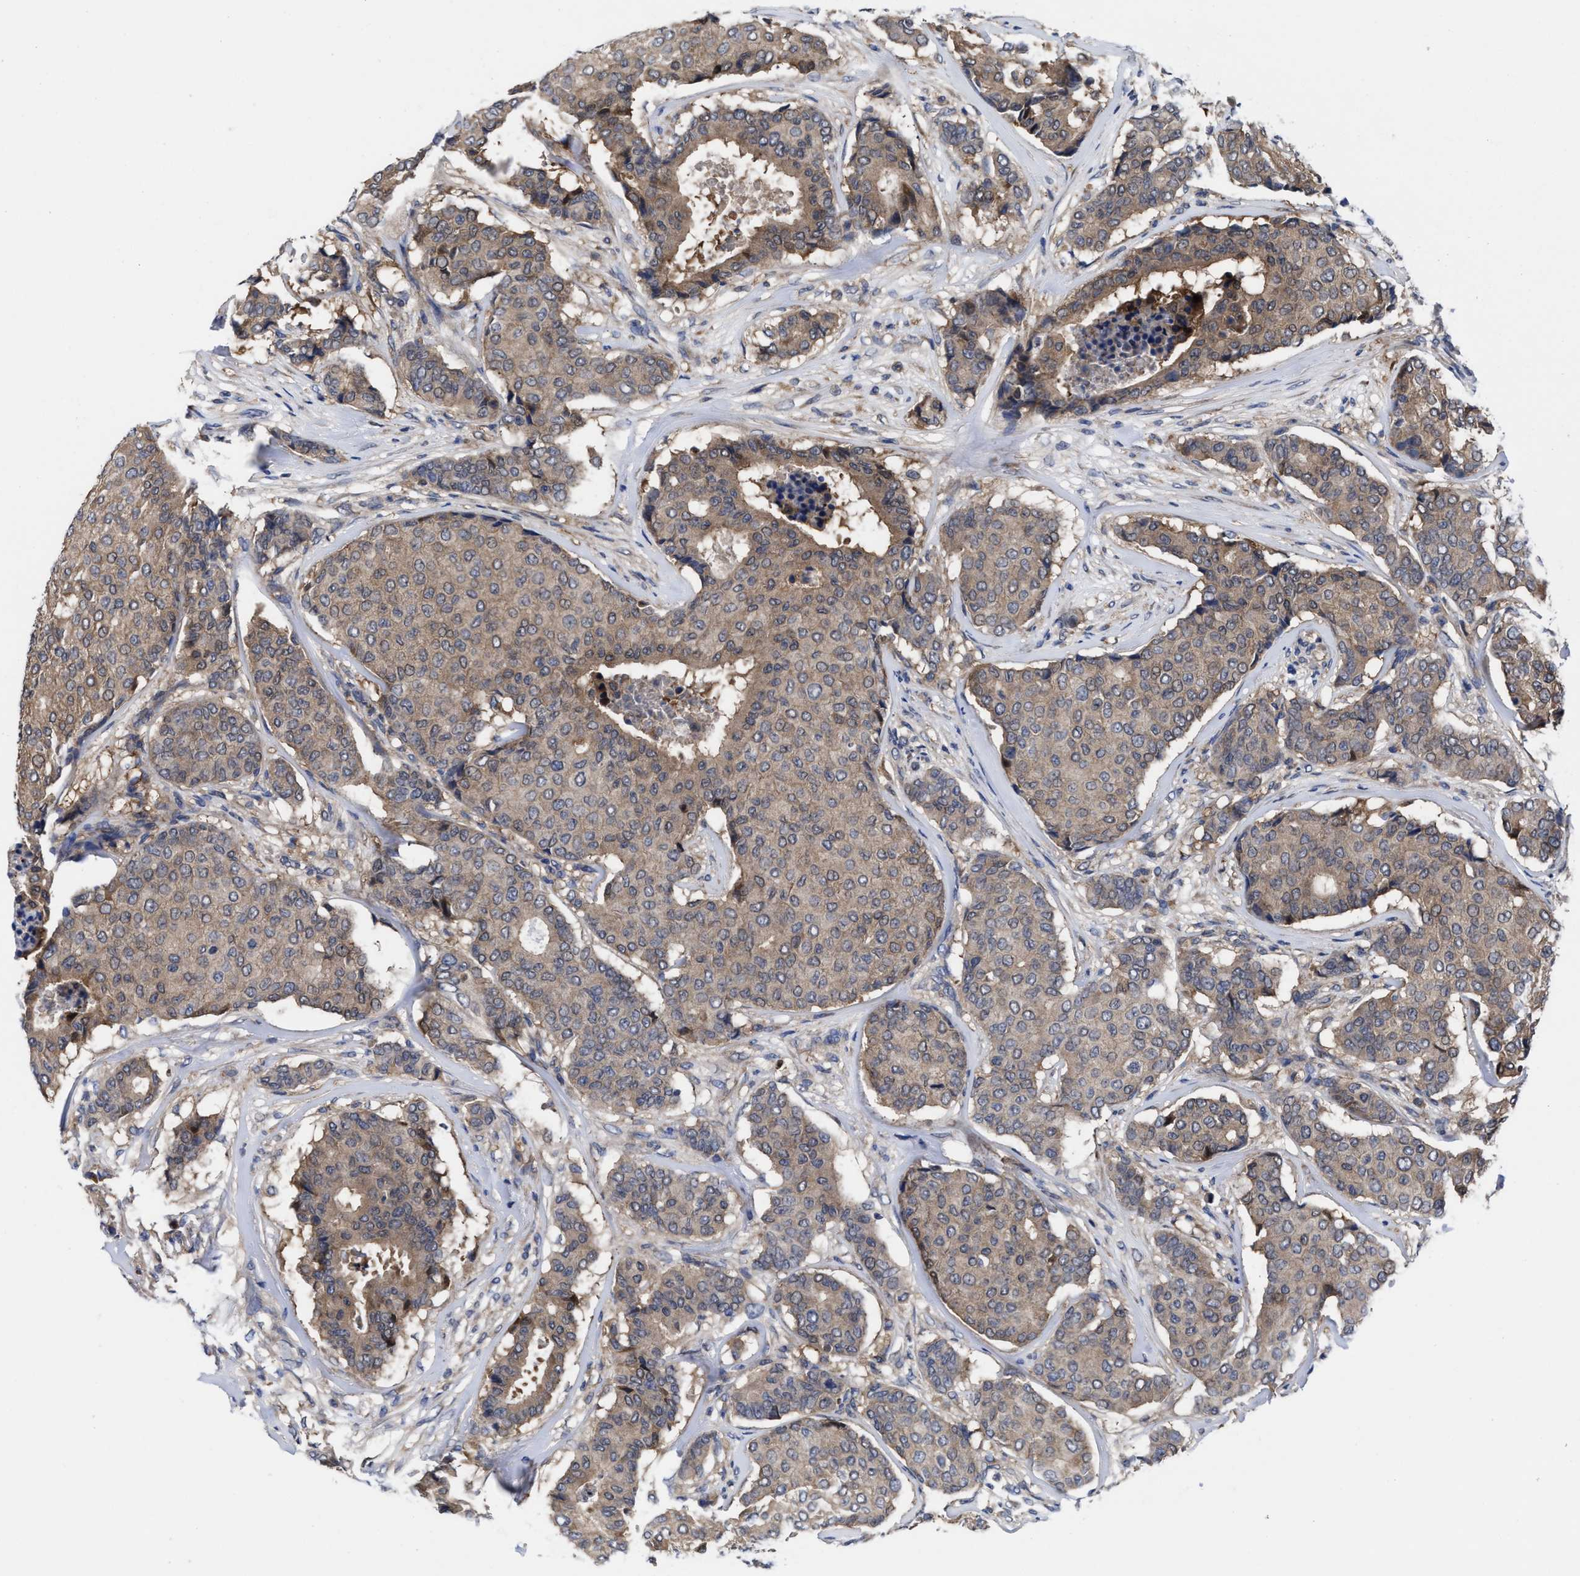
{"staining": {"intensity": "weak", "quantity": ">75%", "location": "cytoplasmic/membranous"}, "tissue": "breast cancer", "cell_type": "Tumor cells", "image_type": "cancer", "snomed": [{"axis": "morphology", "description": "Duct carcinoma"}, {"axis": "topography", "description": "Breast"}], "caption": "High-magnification brightfield microscopy of breast intraductal carcinoma stained with DAB (brown) and counterstained with hematoxylin (blue). tumor cells exhibit weak cytoplasmic/membranous staining is present in about>75% of cells.", "gene": "TXNDC17", "patient": {"sex": "female", "age": 75}}